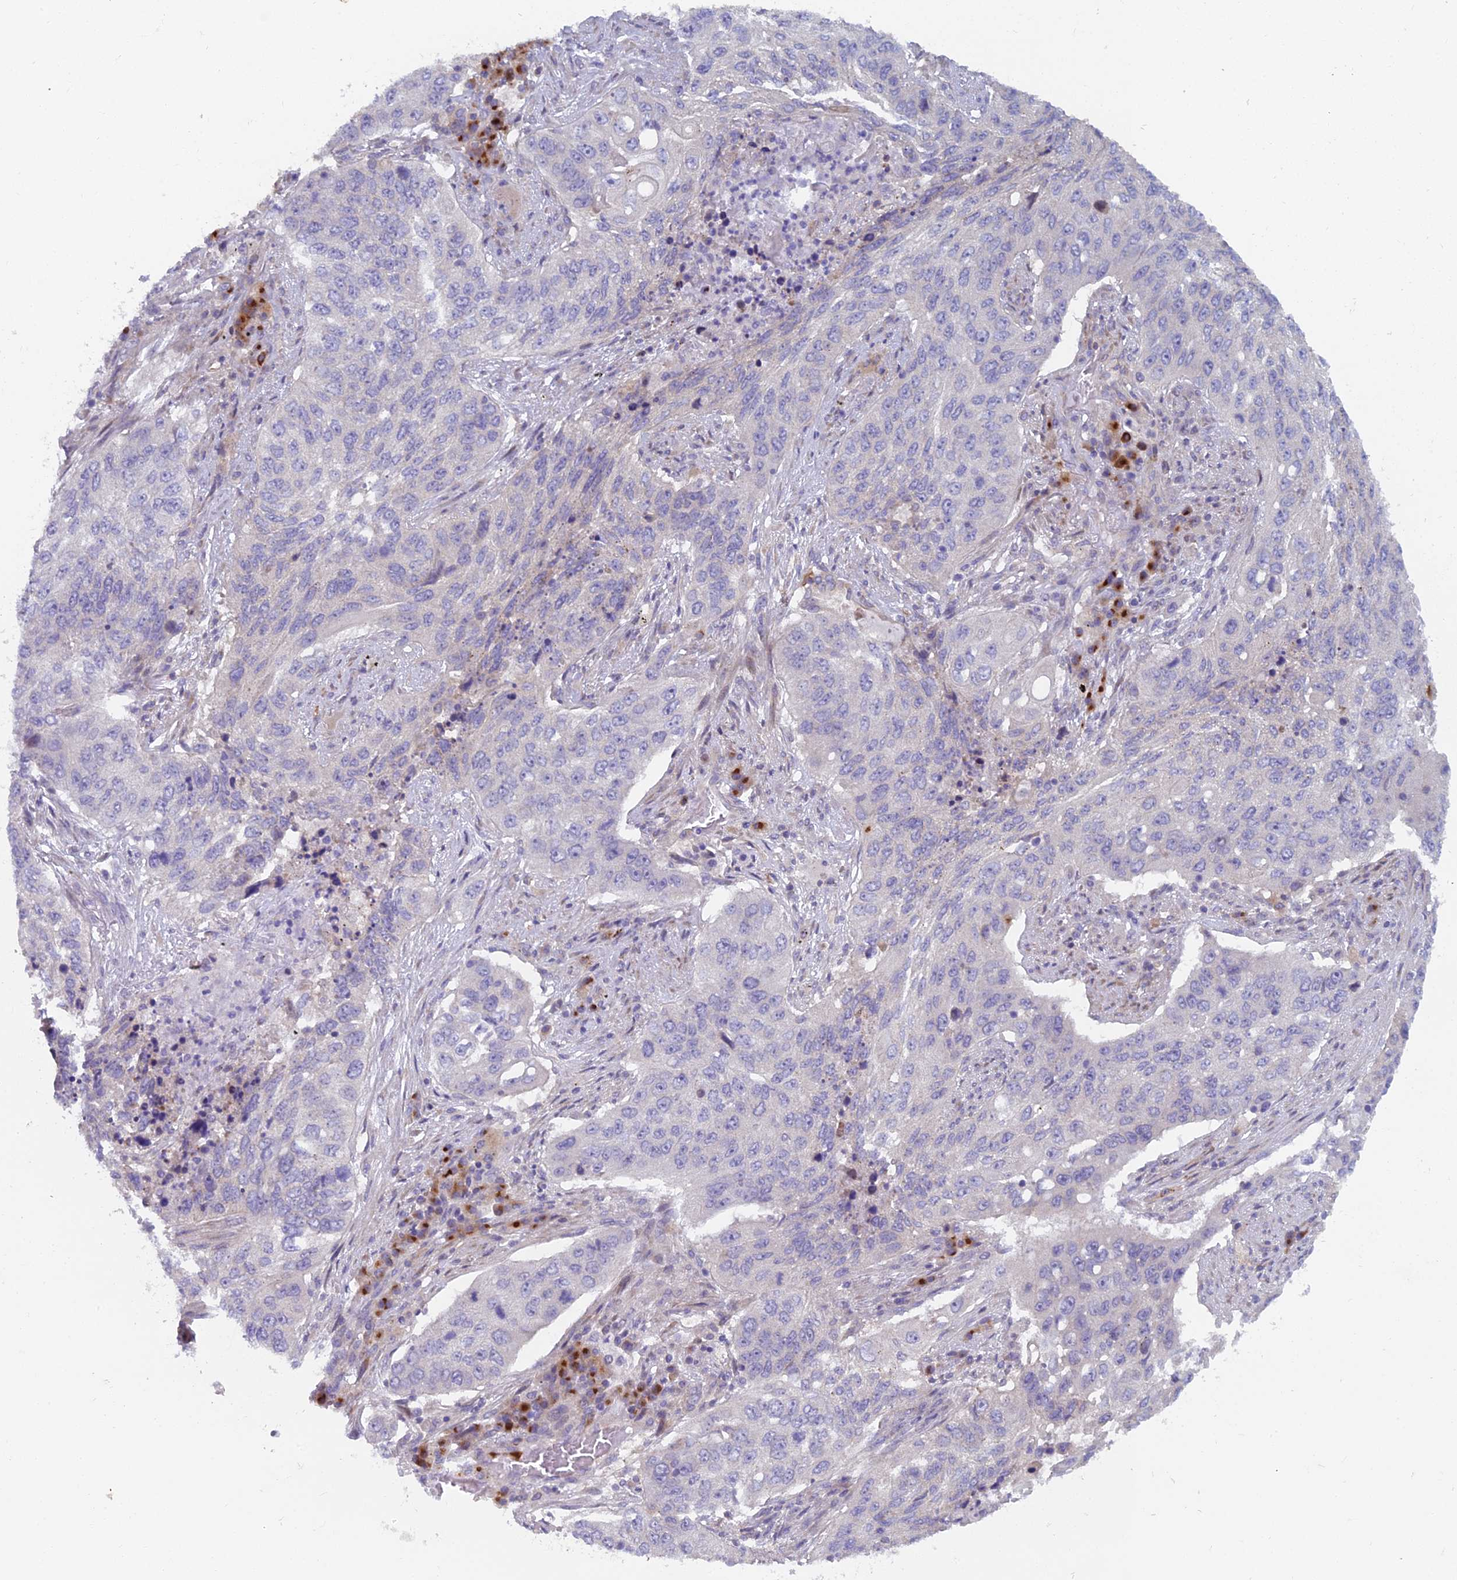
{"staining": {"intensity": "negative", "quantity": "none", "location": "none"}, "tissue": "lung cancer", "cell_type": "Tumor cells", "image_type": "cancer", "snomed": [{"axis": "morphology", "description": "Squamous cell carcinoma, NOS"}, {"axis": "topography", "description": "Lung"}], "caption": "Immunohistochemistry micrograph of neoplastic tissue: lung cancer stained with DAB (3,3'-diaminobenzidine) exhibits no significant protein positivity in tumor cells. The staining was performed using DAB to visualize the protein expression in brown, while the nuclei were stained in blue with hematoxylin (Magnification: 20x).", "gene": "B9D2", "patient": {"sex": "female", "age": 63}}